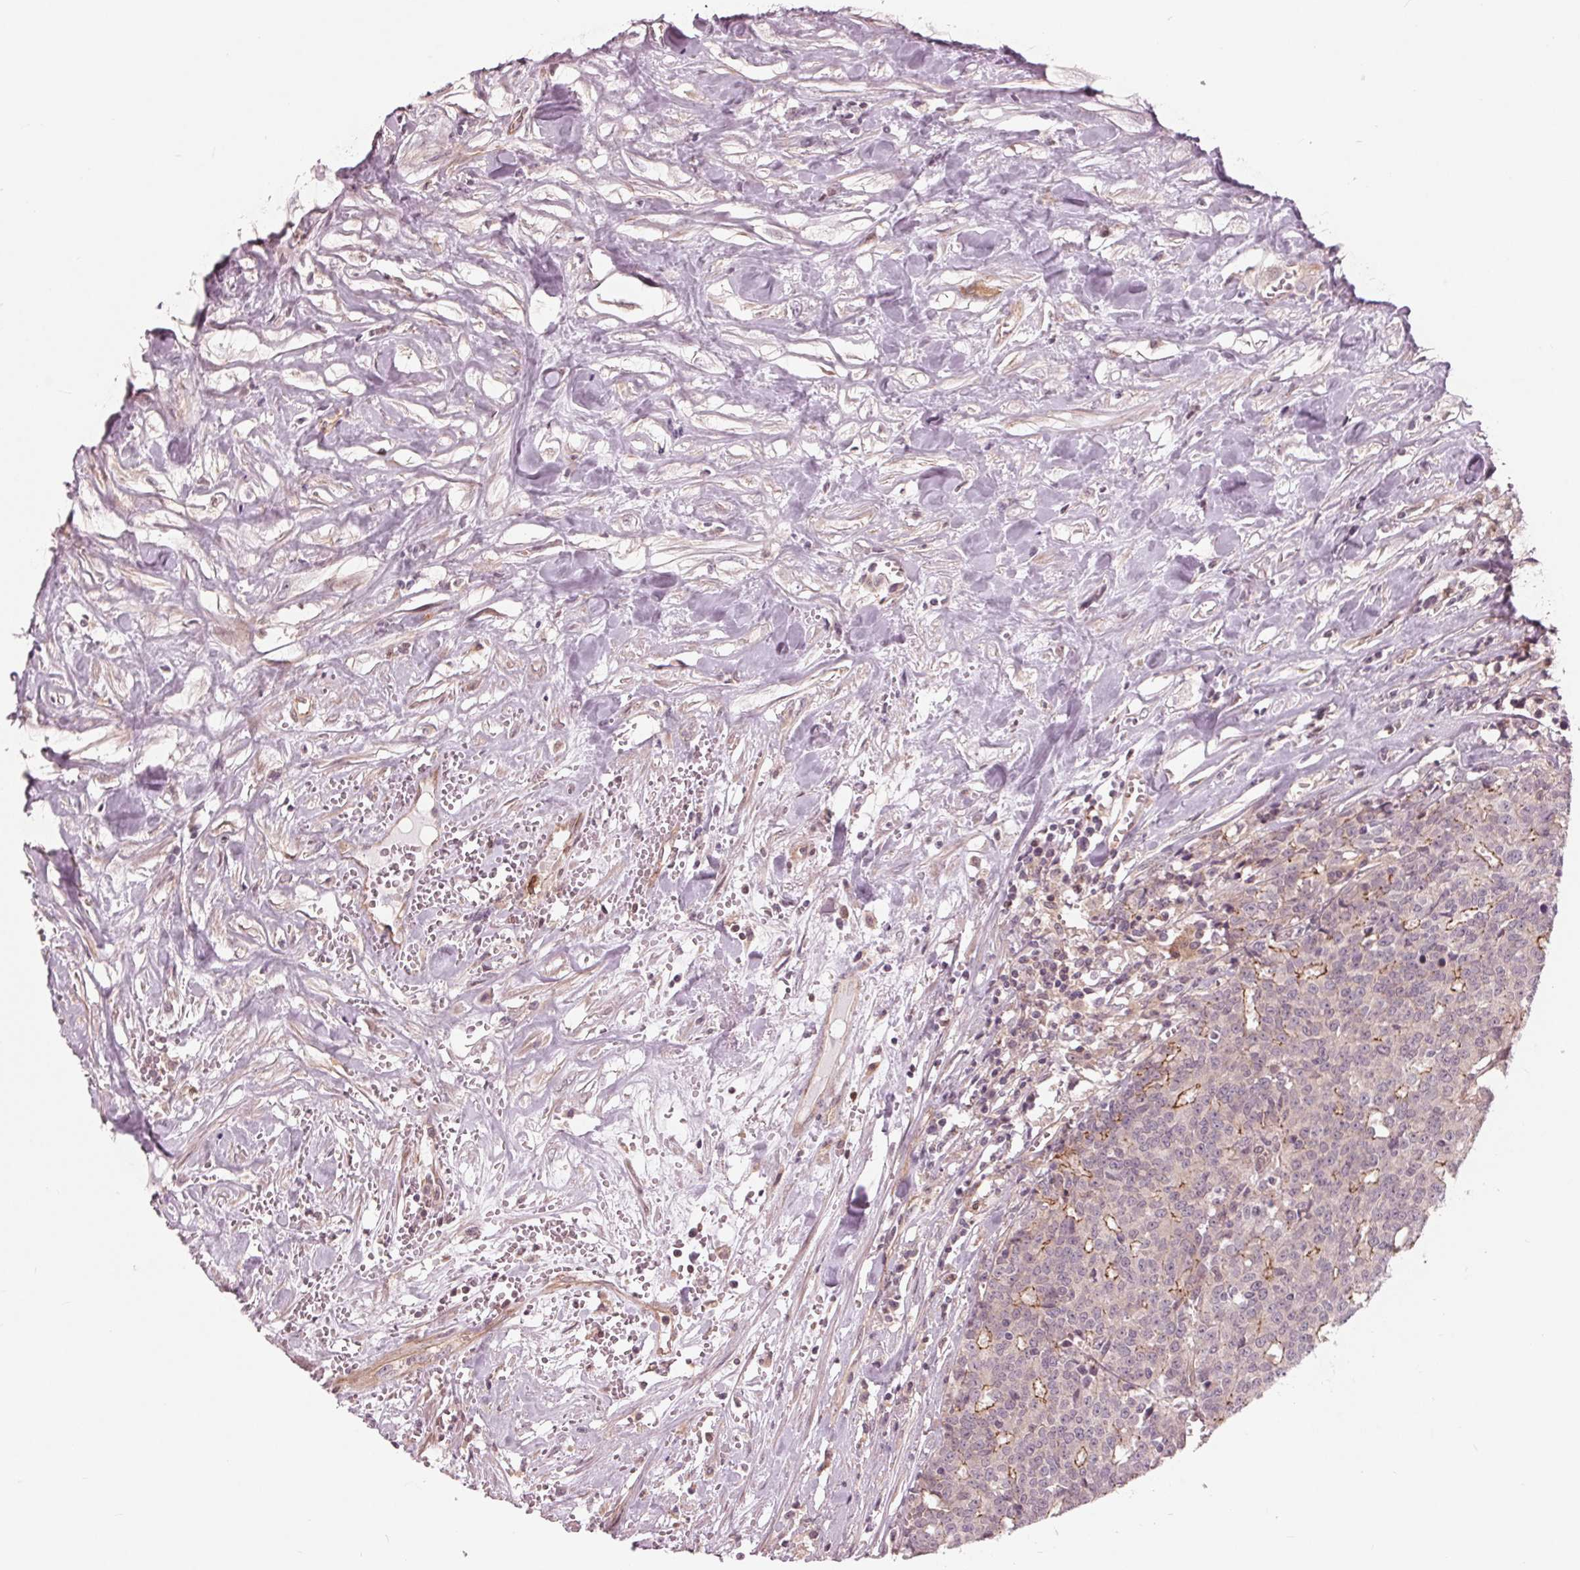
{"staining": {"intensity": "moderate", "quantity": "<25%", "location": "cytoplasmic/membranous"}, "tissue": "prostate cancer", "cell_type": "Tumor cells", "image_type": "cancer", "snomed": [{"axis": "morphology", "description": "Adenocarcinoma, High grade"}, {"axis": "topography", "description": "Prostate and seminal vesicle, NOS"}], "caption": "Immunohistochemistry staining of adenocarcinoma (high-grade) (prostate), which shows low levels of moderate cytoplasmic/membranous positivity in about <25% of tumor cells indicating moderate cytoplasmic/membranous protein staining. The staining was performed using DAB (brown) for protein detection and nuclei were counterstained in hematoxylin (blue).", "gene": "TXNIP", "patient": {"sex": "male", "age": 60}}